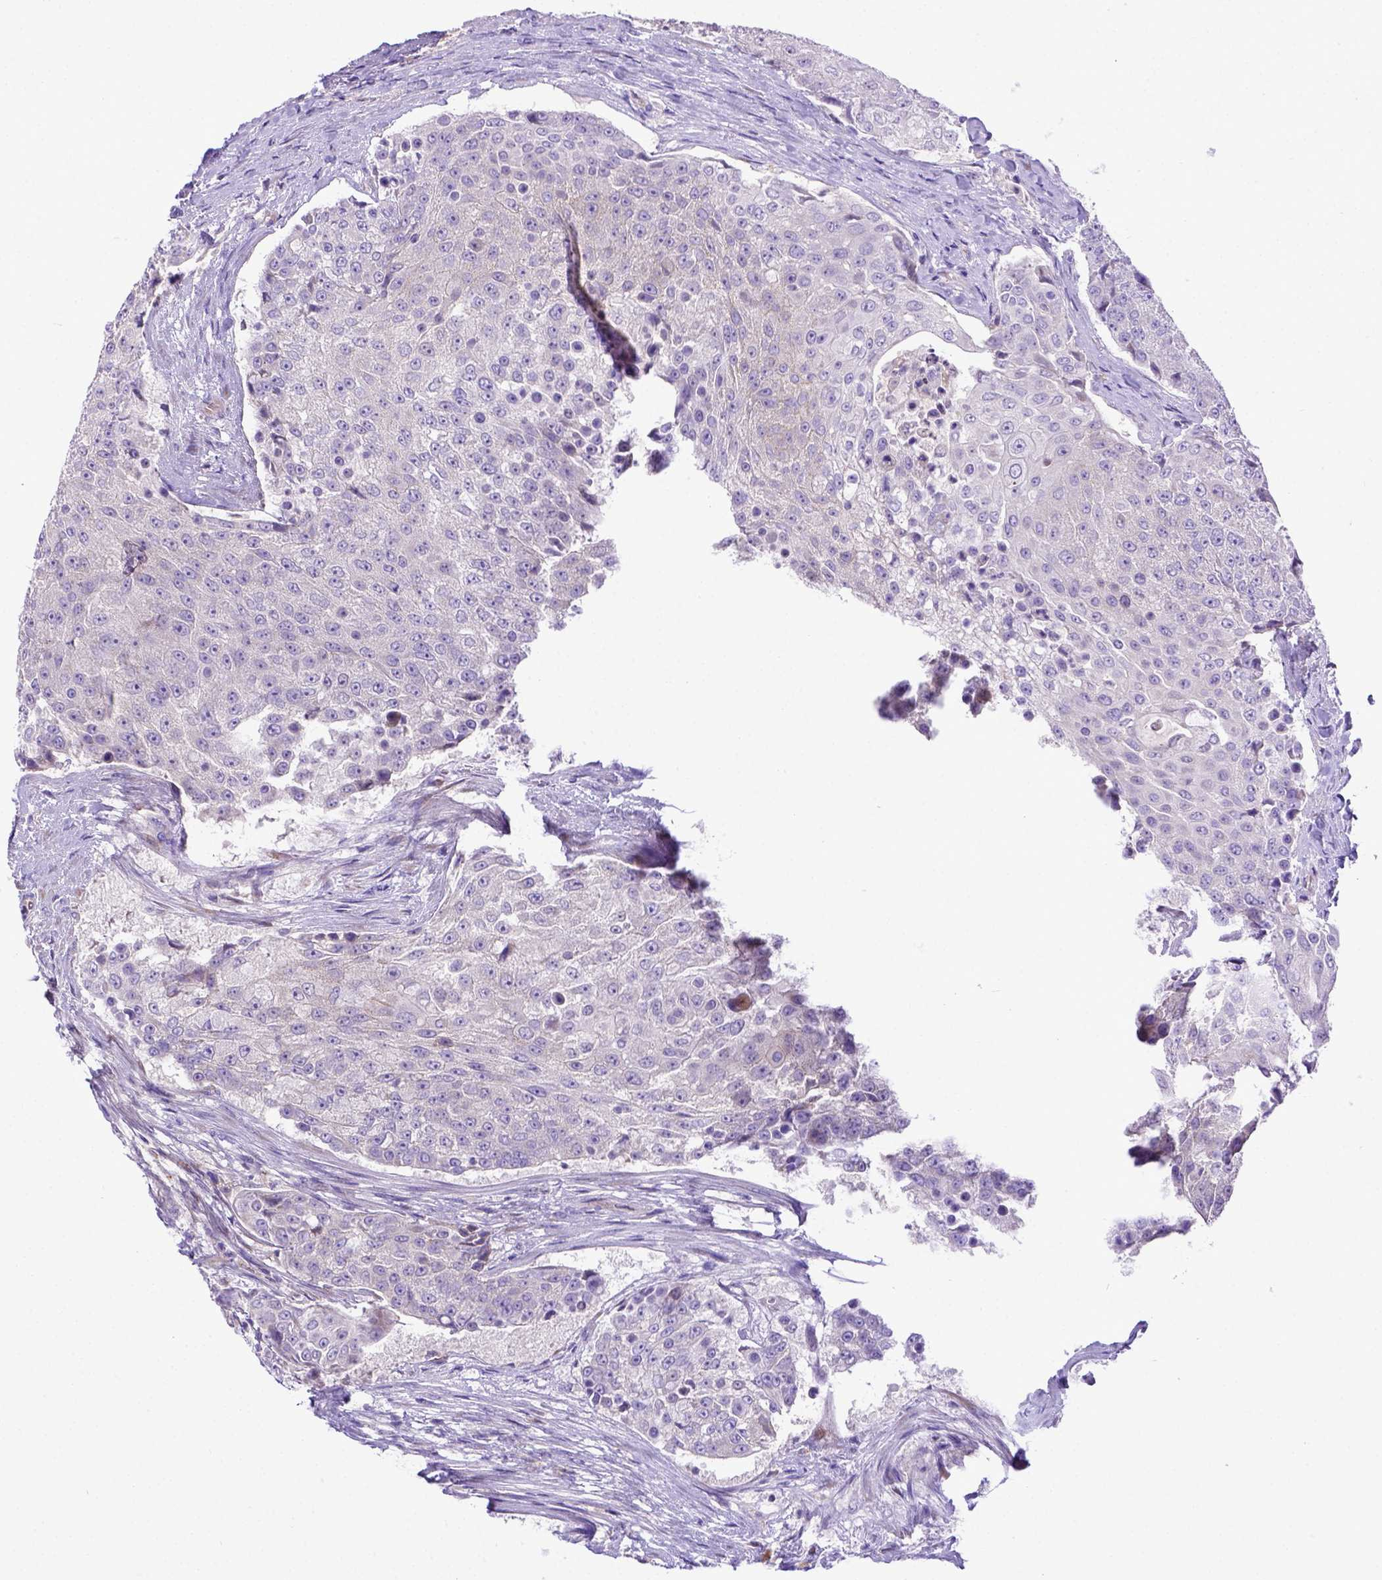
{"staining": {"intensity": "negative", "quantity": "none", "location": "none"}, "tissue": "urothelial cancer", "cell_type": "Tumor cells", "image_type": "cancer", "snomed": [{"axis": "morphology", "description": "Urothelial carcinoma, High grade"}, {"axis": "topography", "description": "Urinary bladder"}], "caption": "Tumor cells show no significant protein positivity in urothelial cancer.", "gene": "CFAP300", "patient": {"sex": "female", "age": 63}}